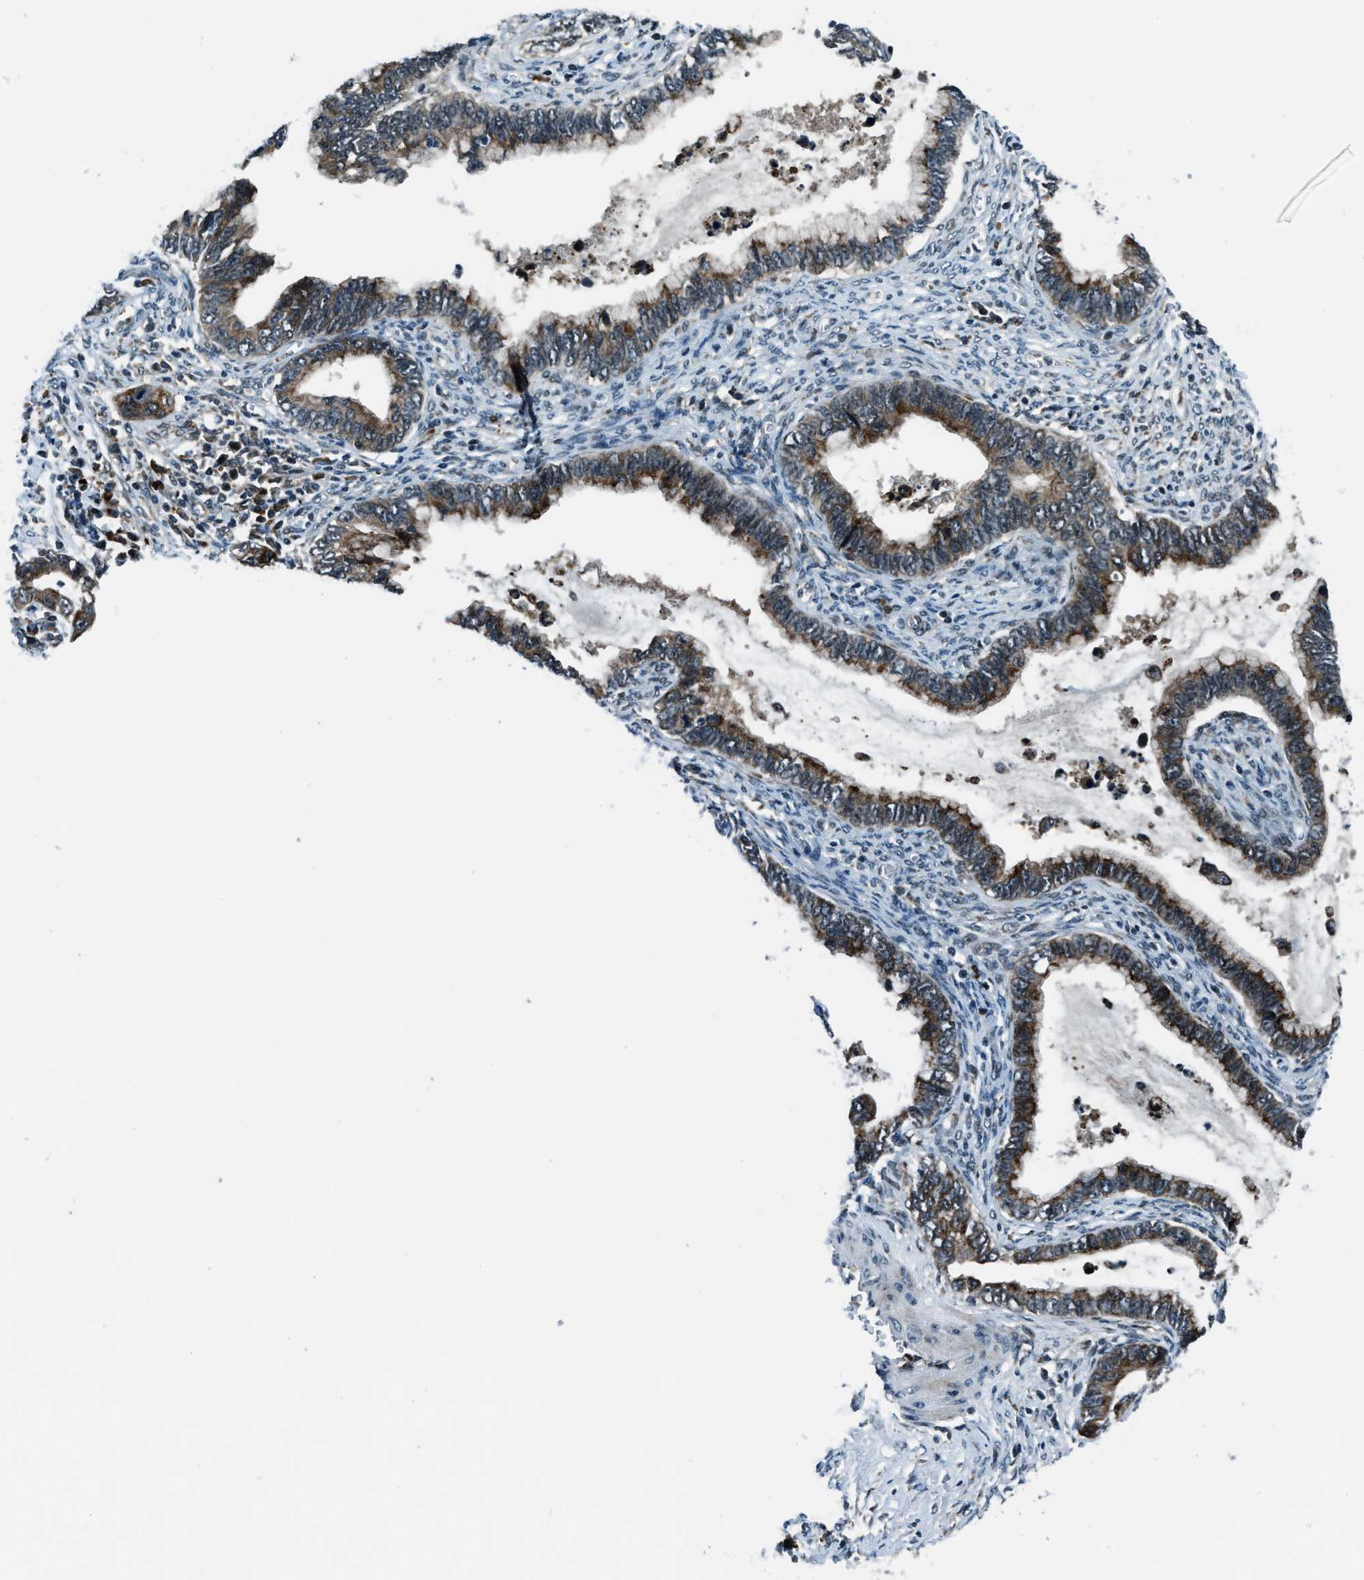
{"staining": {"intensity": "moderate", "quantity": ">75%", "location": "cytoplasmic/membranous"}, "tissue": "cervical cancer", "cell_type": "Tumor cells", "image_type": "cancer", "snomed": [{"axis": "morphology", "description": "Adenocarcinoma, NOS"}, {"axis": "topography", "description": "Cervix"}], "caption": "IHC photomicrograph of neoplastic tissue: human adenocarcinoma (cervical) stained using immunohistochemistry demonstrates medium levels of moderate protein expression localized specifically in the cytoplasmic/membranous of tumor cells, appearing as a cytoplasmic/membranous brown color.", "gene": "ACTL9", "patient": {"sex": "female", "age": 44}}